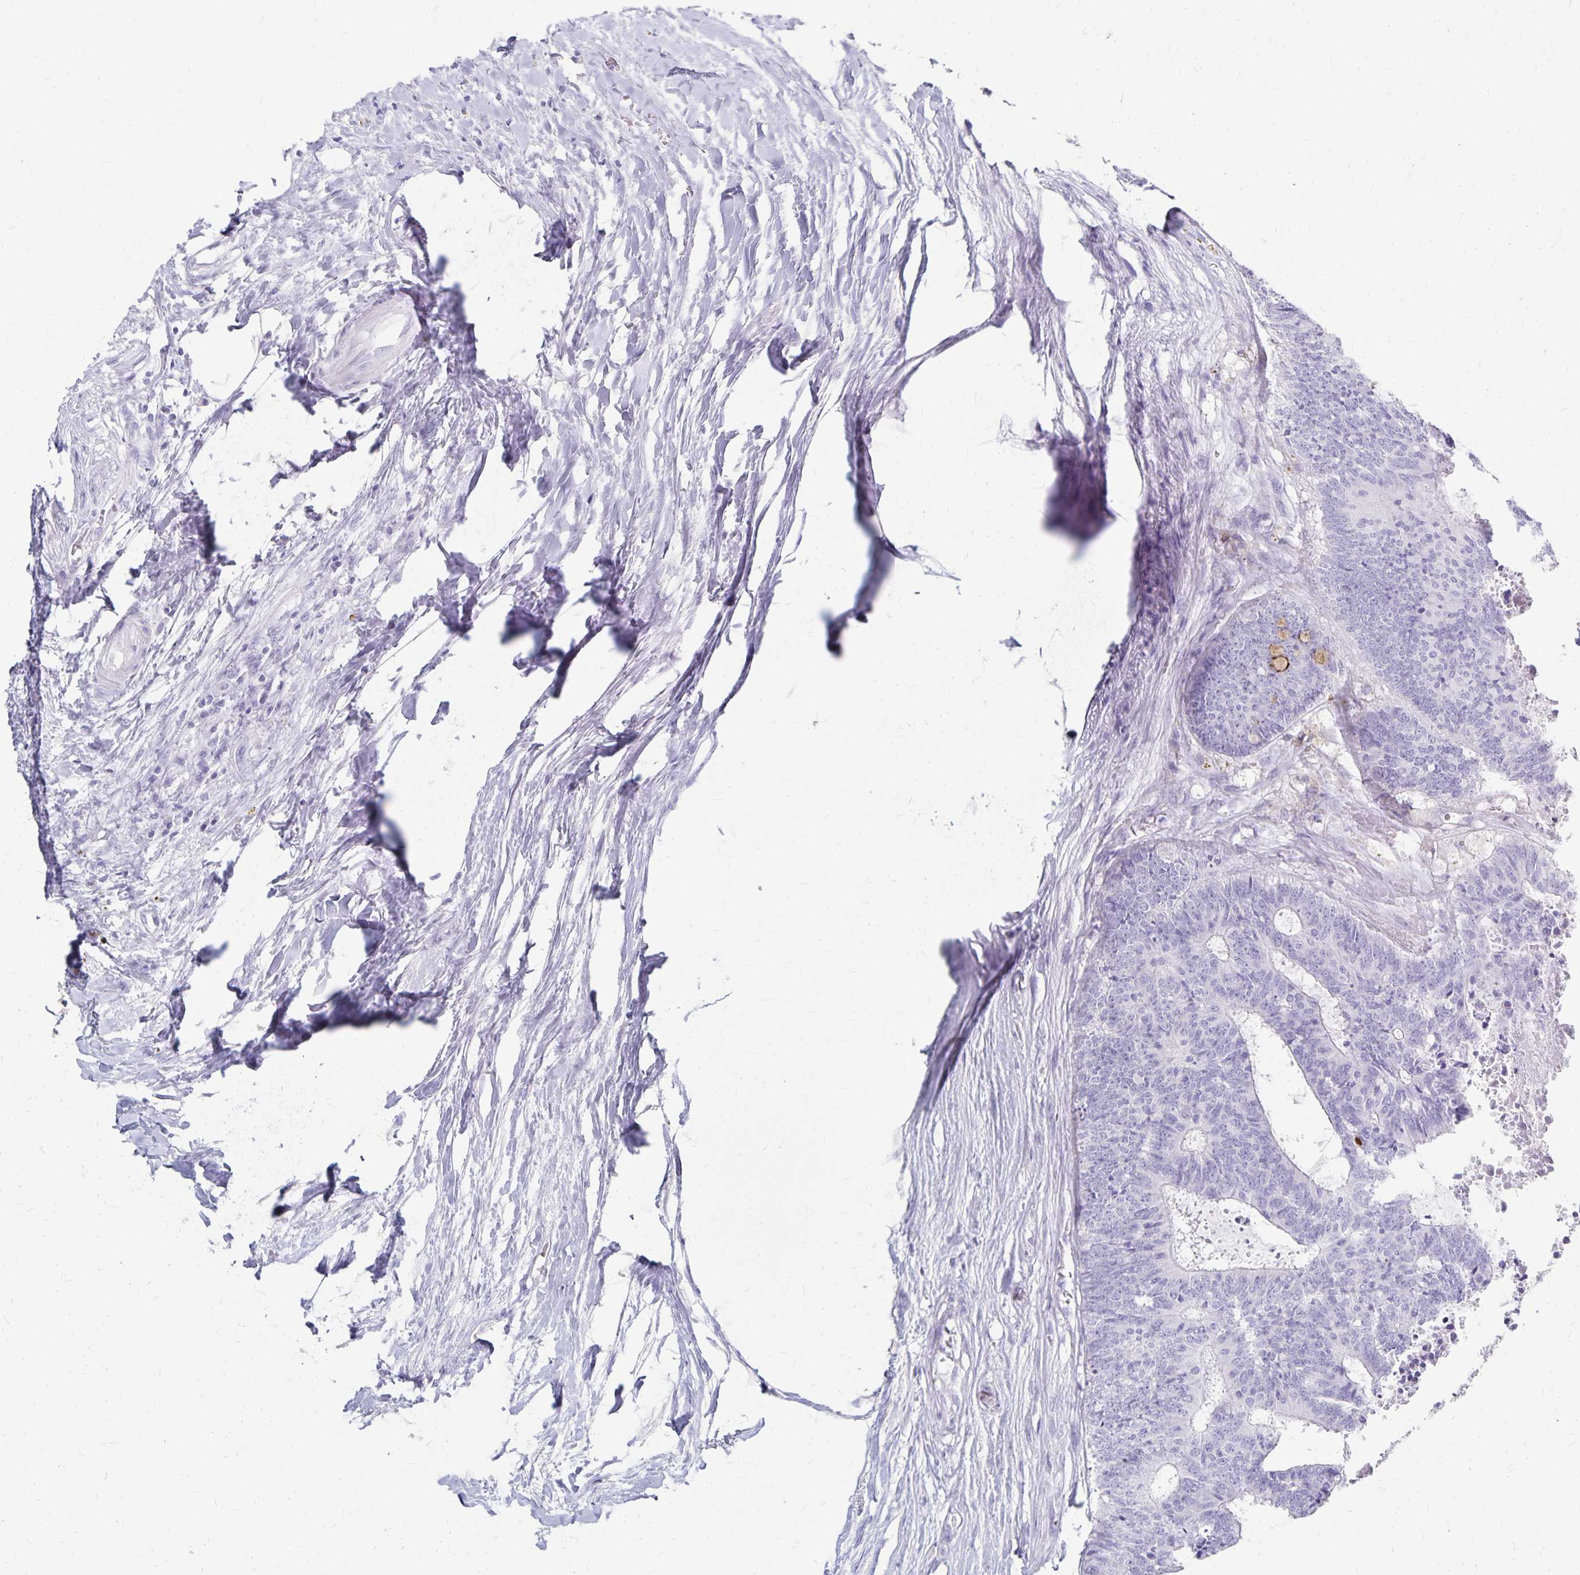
{"staining": {"intensity": "negative", "quantity": "none", "location": "none"}, "tissue": "colorectal cancer", "cell_type": "Tumor cells", "image_type": "cancer", "snomed": [{"axis": "morphology", "description": "Adenocarcinoma, NOS"}, {"axis": "topography", "description": "Colon"}, {"axis": "topography", "description": "Rectum"}], "caption": "Immunohistochemical staining of human adenocarcinoma (colorectal) shows no significant expression in tumor cells.", "gene": "GPBAR1", "patient": {"sex": "male", "age": 57}}